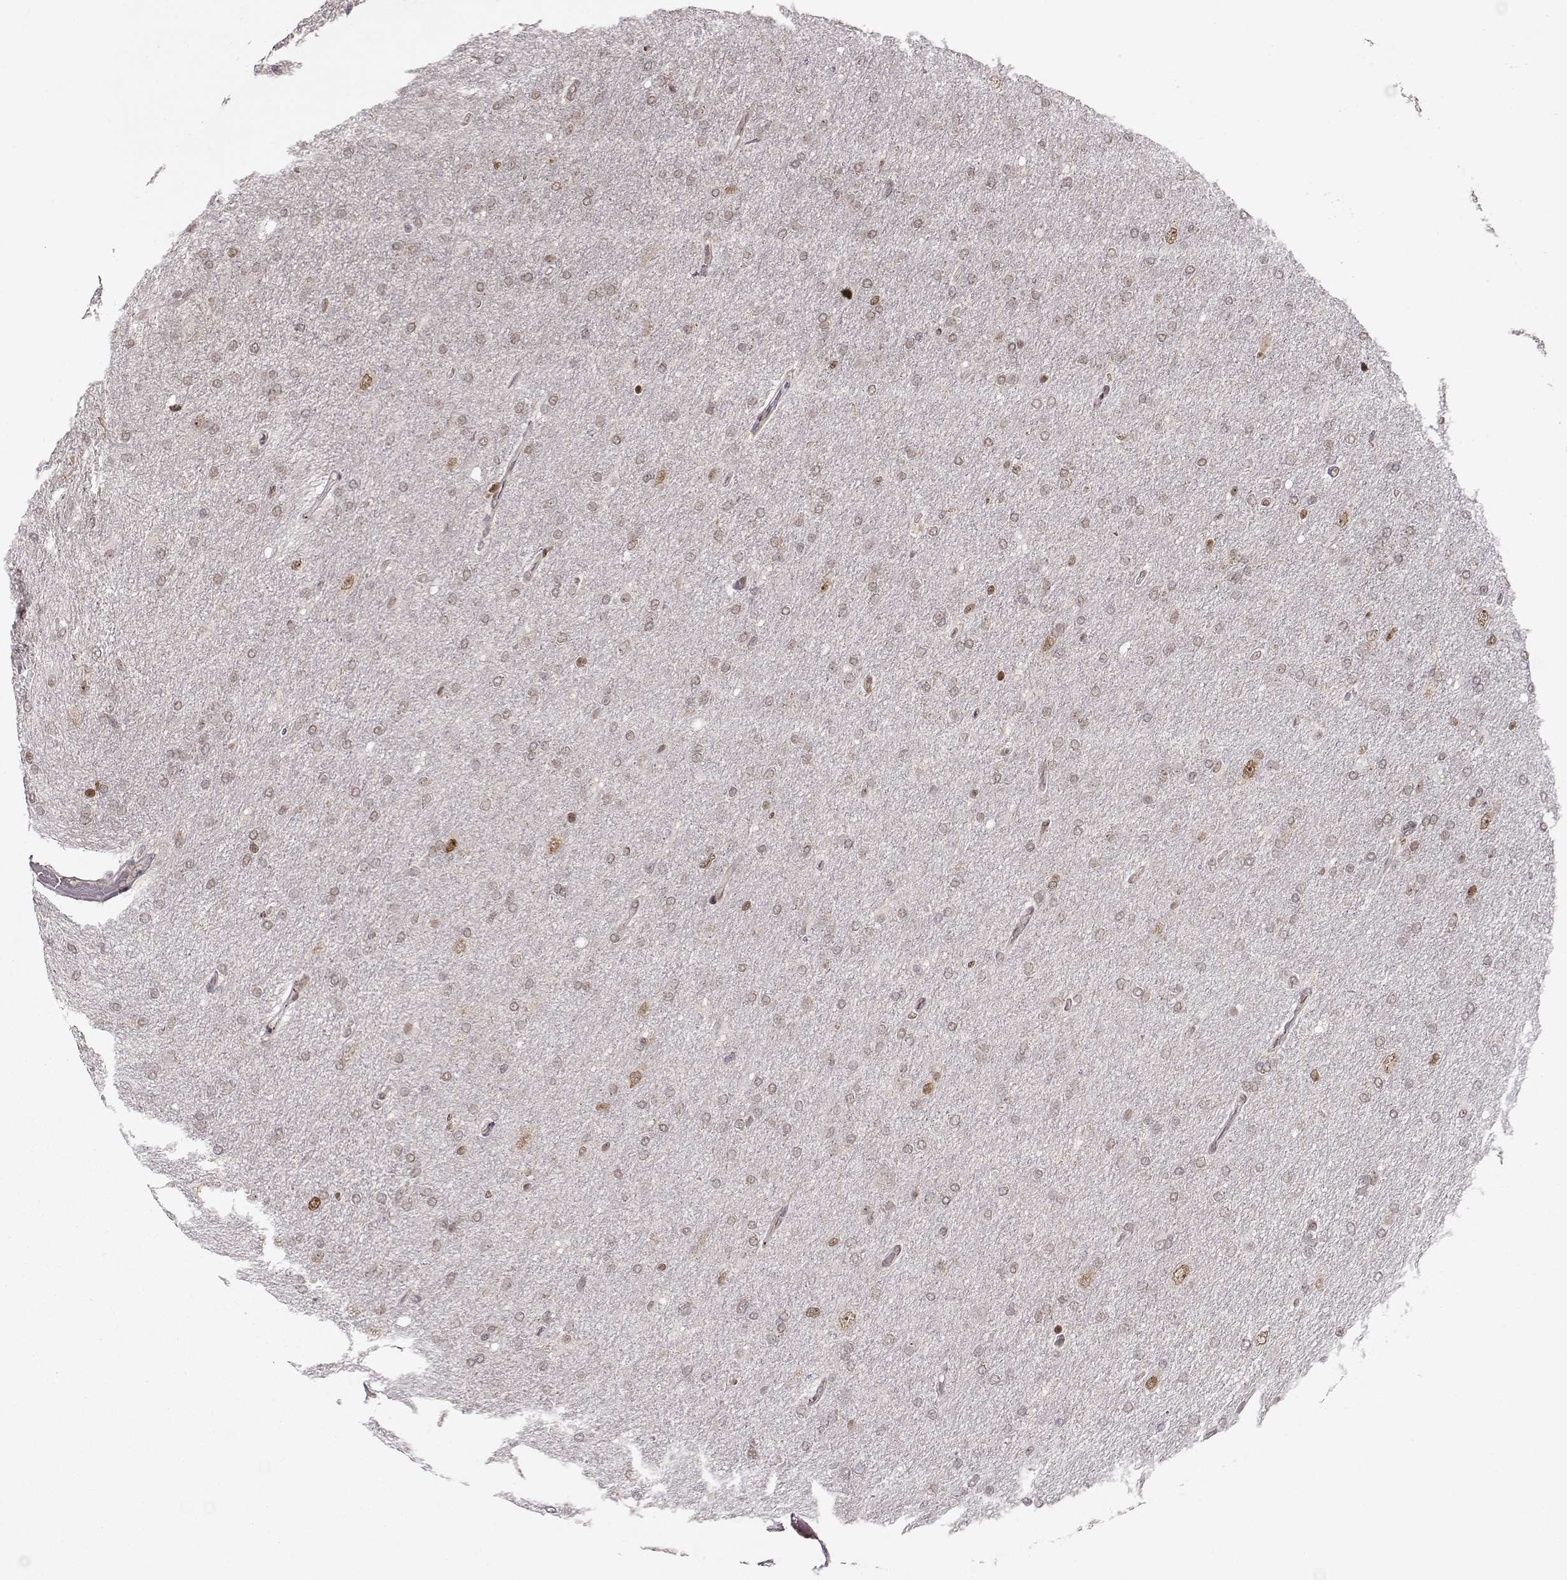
{"staining": {"intensity": "negative", "quantity": "none", "location": "none"}, "tissue": "glioma", "cell_type": "Tumor cells", "image_type": "cancer", "snomed": [{"axis": "morphology", "description": "Glioma, malignant, High grade"}, {"axis": "topography", "description": "Cerebral cortex"}], "caption": "Tumor cells show no significant expression in malignant glioma (high-grade).", "gene": "RAI1", "patient": {"sex": "male", "age": 70}}